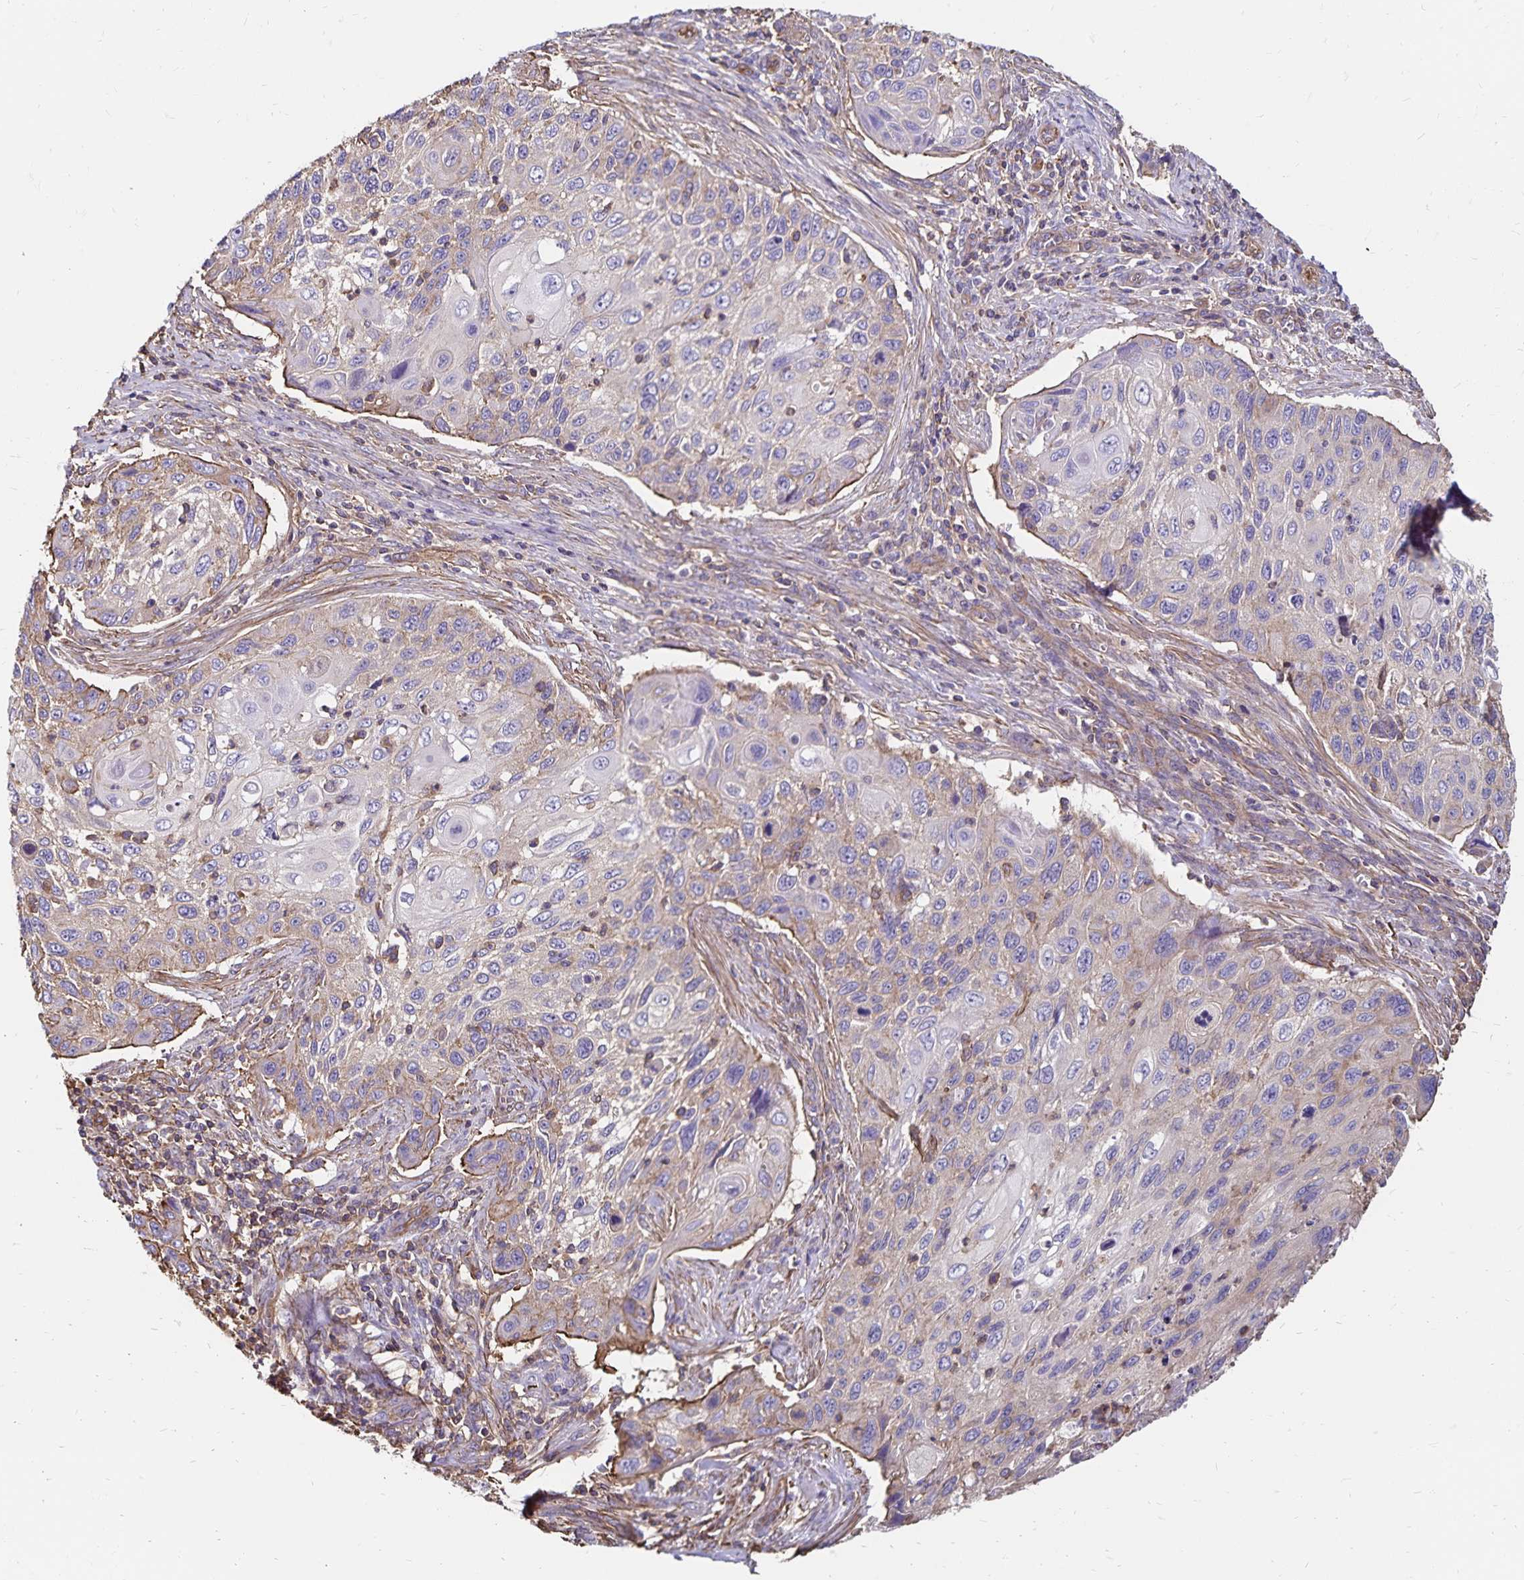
{"staining": {"intensity": "negative", "quantity": "none", "location": "none"}, "tissue": "cervical cancer", "cell_type": "Tumor cells", "image_type": "cancer", "snomed": [{"axis": "morphology", "description": "Squamous cell carcinoma, NOS"}, {"axis": "topography", "description": "Cervix"}], "caption": "This image is of cervical cancer stained with immunohistochemistry to label a protein in brown with the nuclei are counter-stained blue. There is no positivity in tumor cells.", "gene": "RPRML", "patient": {"sex": "female", "age": 70}}